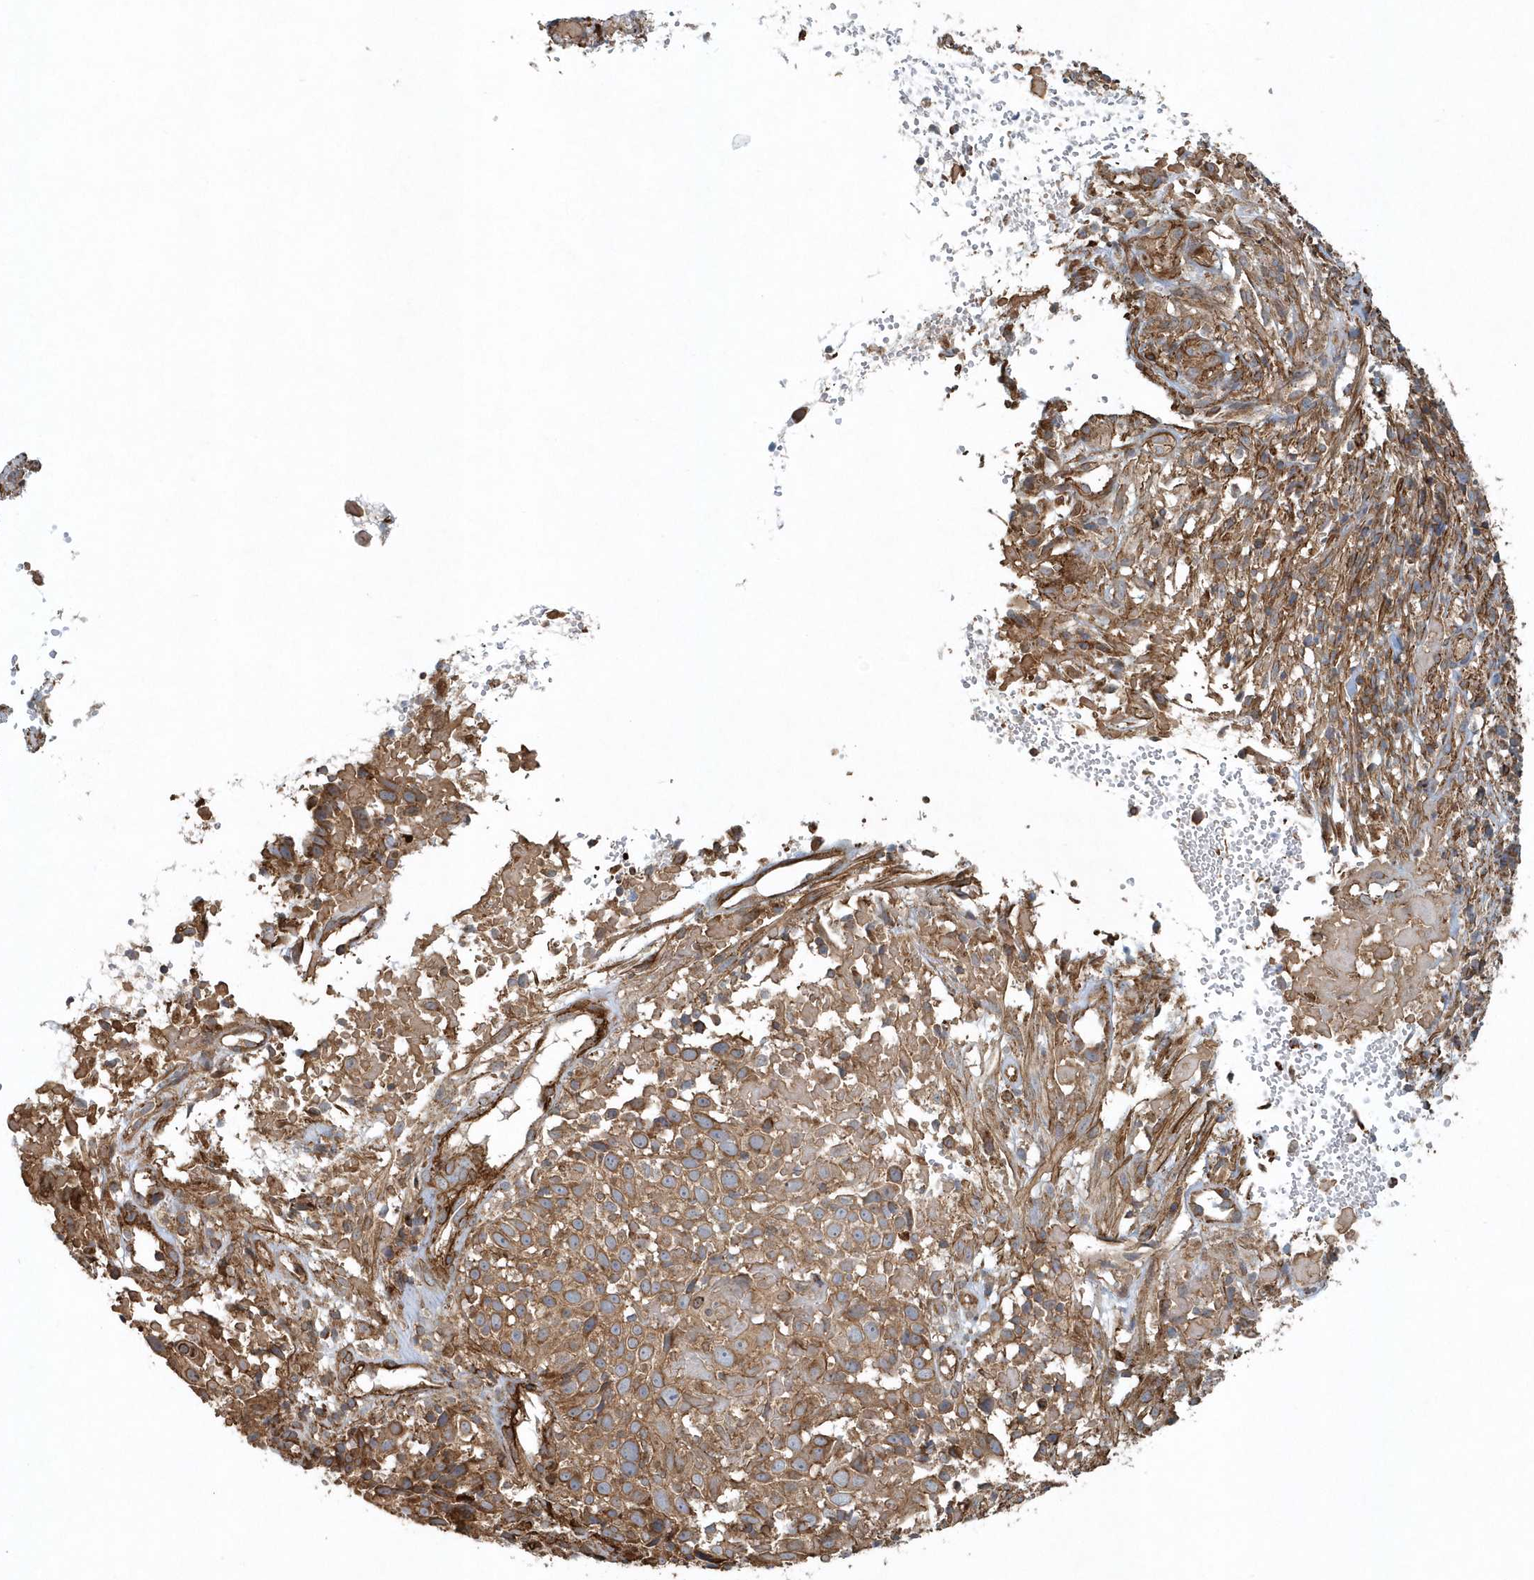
{"staining": {"intensity": "moderate", "quantity": ">75%", "location": "cytoplasmic/membranous"}, "tissue": "cervical cancer", "cell_type": "Tumor cells", "image_type": "cancer", "snomed": [{"axis": "morphology", "description": "Squamous cell carcinoma, NOS"}, {"axis": "topography", "description": "Cervix"}], "caption": "Immunohistochemistry (IHC) of human cervical squamous cell carcinoma demonstrates medium levels of moderate cytoplasmic/membranous positivity in about >75% of tumor cells. The protein is shown in brown color, while the nuclei are stained blue.", "gene": "MMUT", "patient": {"sex": "female", "age": 74}}